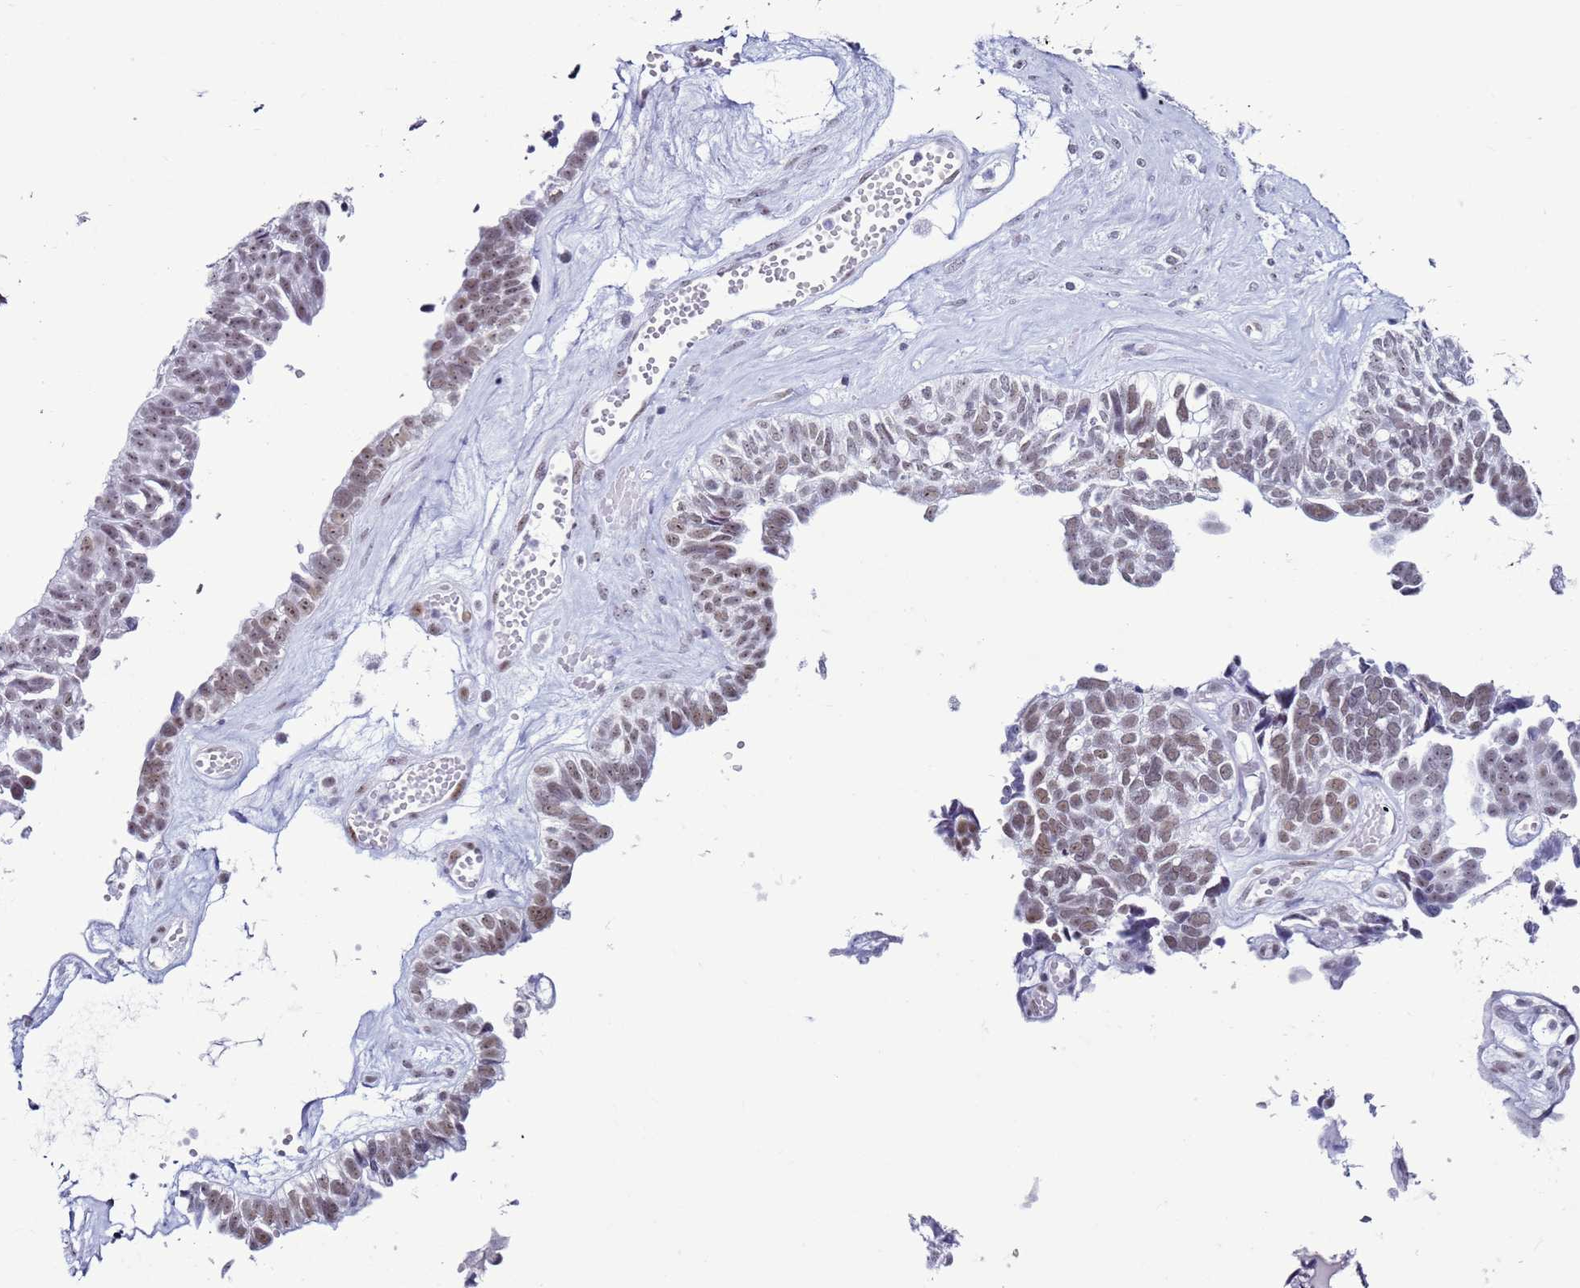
{"staining": {"intensity": "moderate", "quantity": ">75%", "location": "nuclear"}, "tissue": "ovarian cancer", "cell_type": "Tumor cells", "image_type": "cancer", "snomed": [{"axis": "morphology", "description": "Cystadenocarcinoma, serous, NOS"}, {"axis": "topography", "description": "Ovary"}], "caption": "Immunohistochemistry (IHC) image of serous cystadenocarcinoma (ovarian) stained for a protein (brown), which demonstrates medium levels of moderate nuclear expression in about >75% of tumor cells.", "gene": "DHX15", "patient": {"sex": "female", "age": 79}}